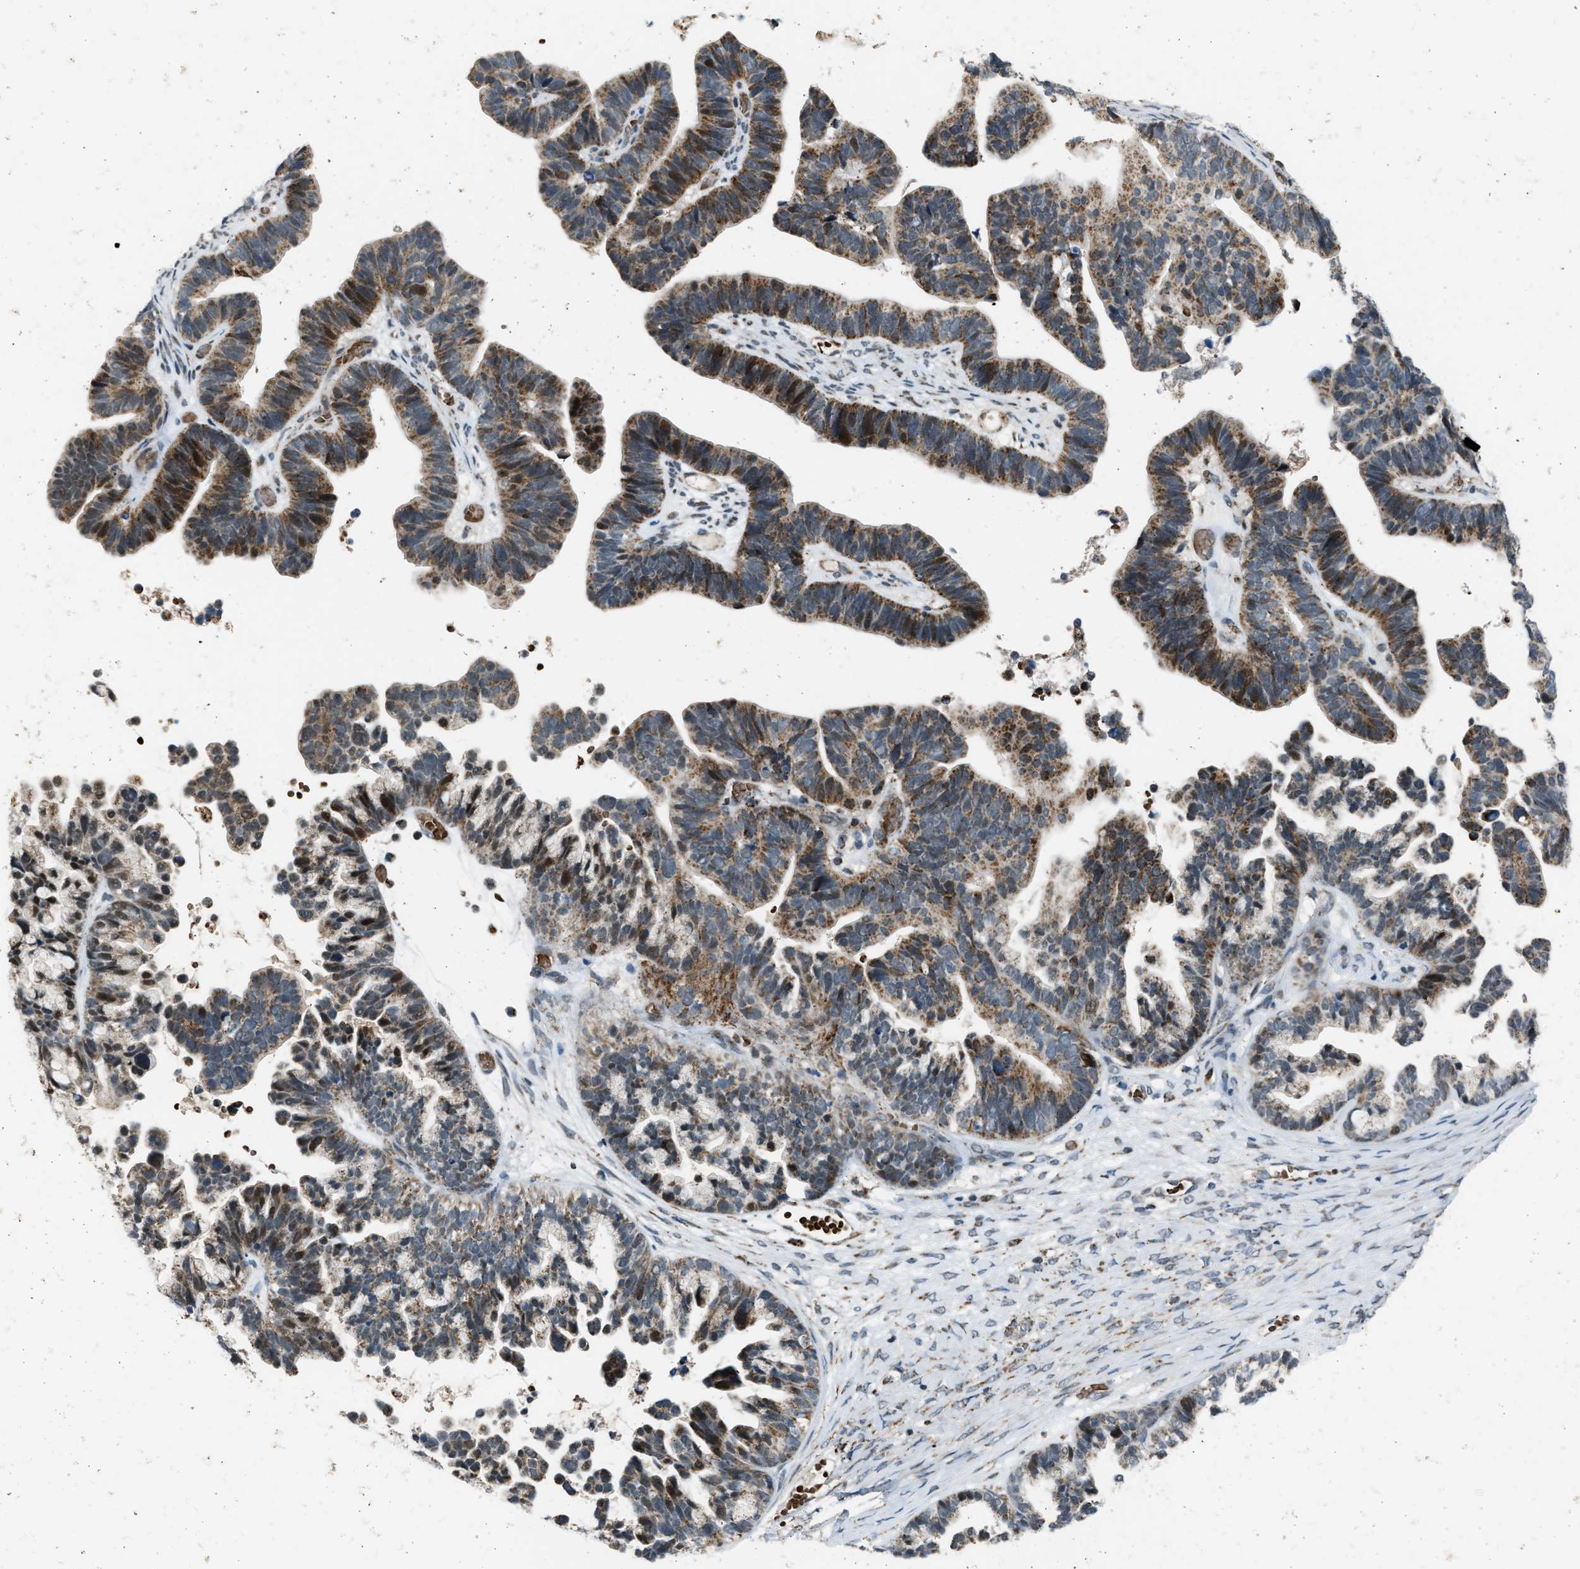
{"staining": {"intensity": "moderate", "quantity": ">75%", "location": "cytoplasmic/membranous"}, "tissue": "ovarian cancer", "cell_type": "Tumor cells", "image_type": "cancer", "snomed": [{"axis": "morphology", "description": "Cystadenocarcinoma, serous, NOS"}, {"axis": "topography", "description": "Ovary"}], "caption": "Protein expression analysis of ovarian serous cystadenocarcinoma displays moderate cytoplasmic/membranous expression in approximately >75% of tumor cells.", "gene": "CHN2", "patient": {"sex": "female", "age": 56}}